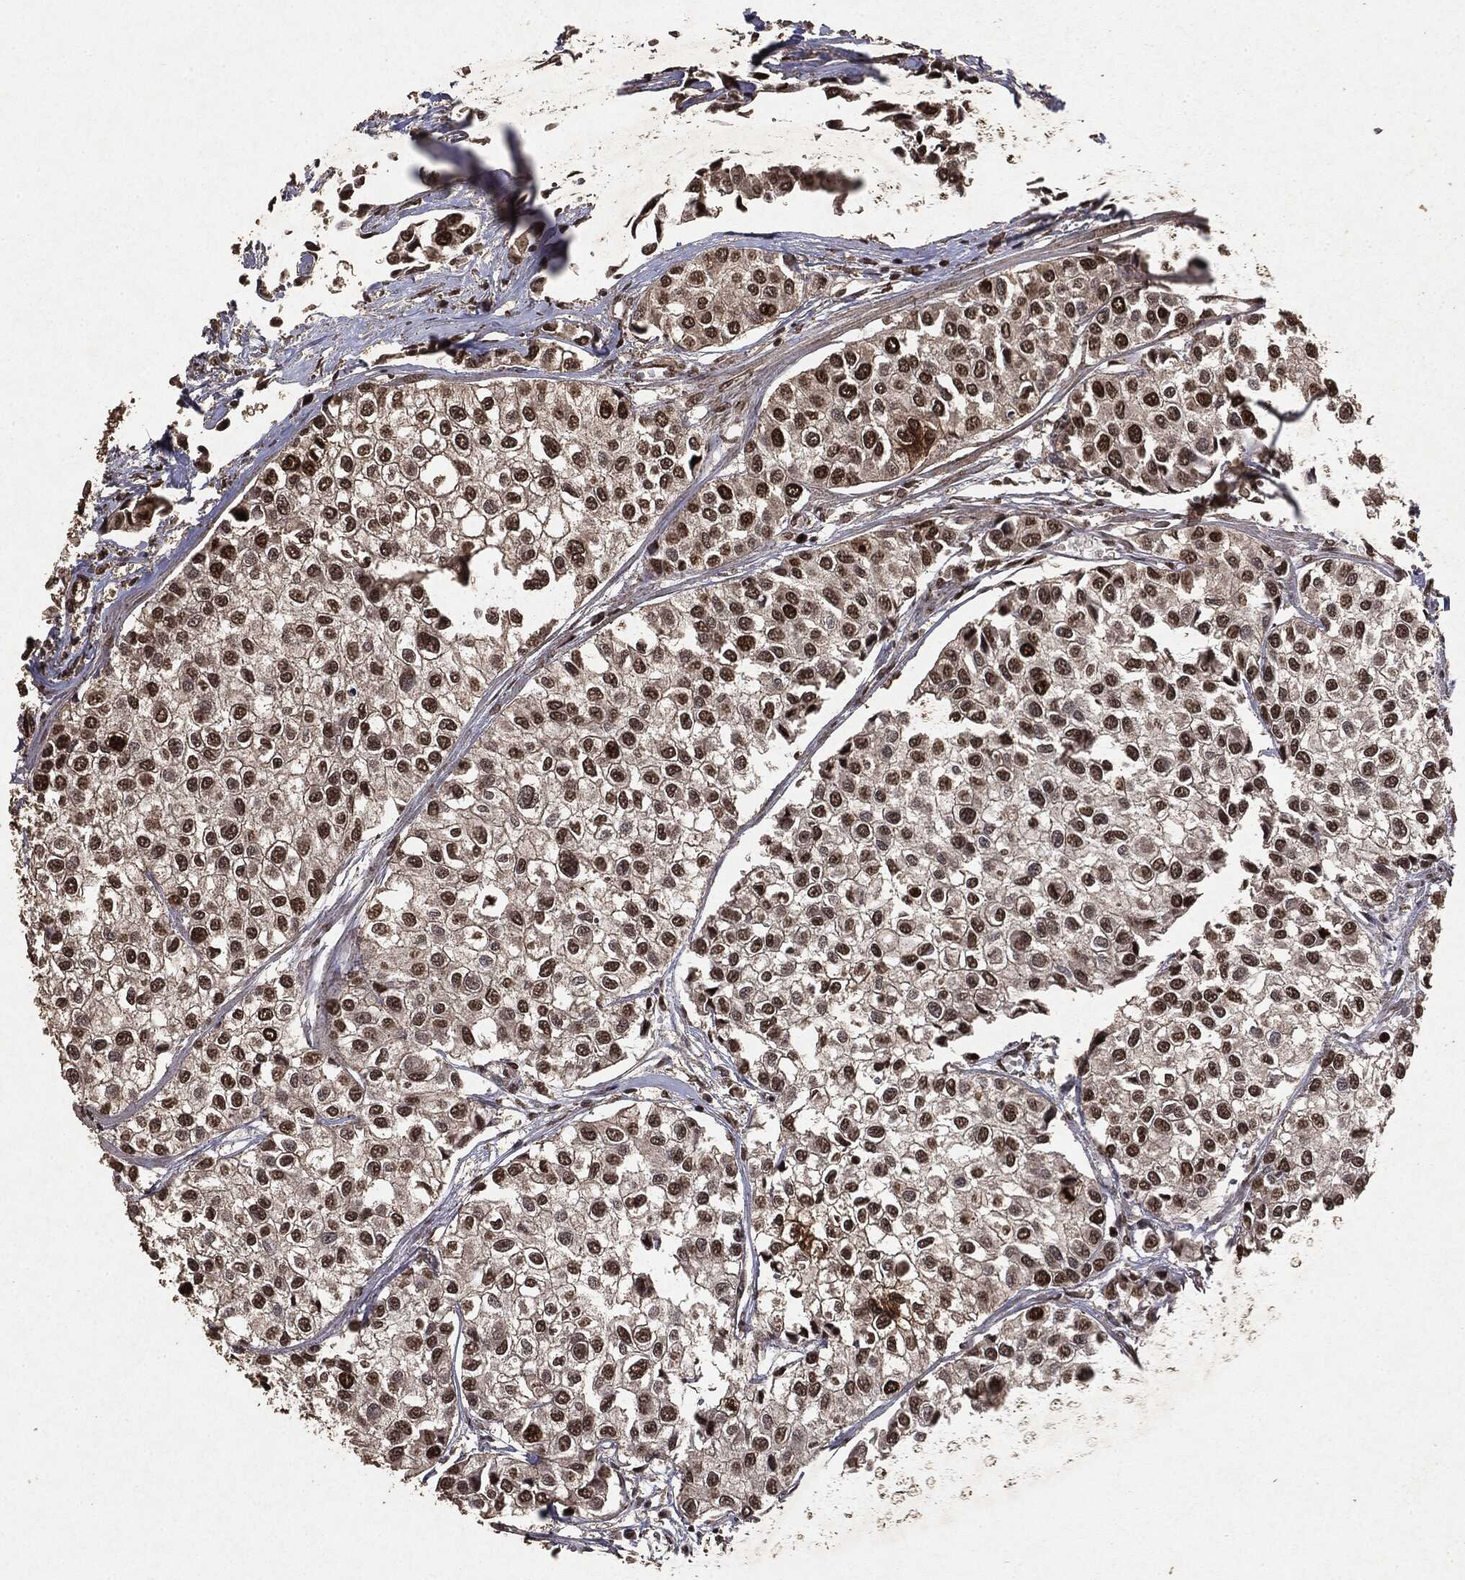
{"staining": {"intensity": "strong", "quantity": "25%-75%", "location": "nuclear"}, "tissue": "urothelial cancer", "cell_type": "Tumor cells", "image_type": "cancer", "snomed": [{"axis": "morphology", "description": "Urothelial carcinoma, High grade"}, {"axis": "topography", "description": "Urinary bladder"}], "caption": "IHC micrograph of human high-grade urothelial carcinoma stained for a protein (brown), which displays high levels of strong nuclear positivity in about 25%-75% of tumor cells.", "gene": "RAD18", "patient": {"sex": "male", "age": 73}}